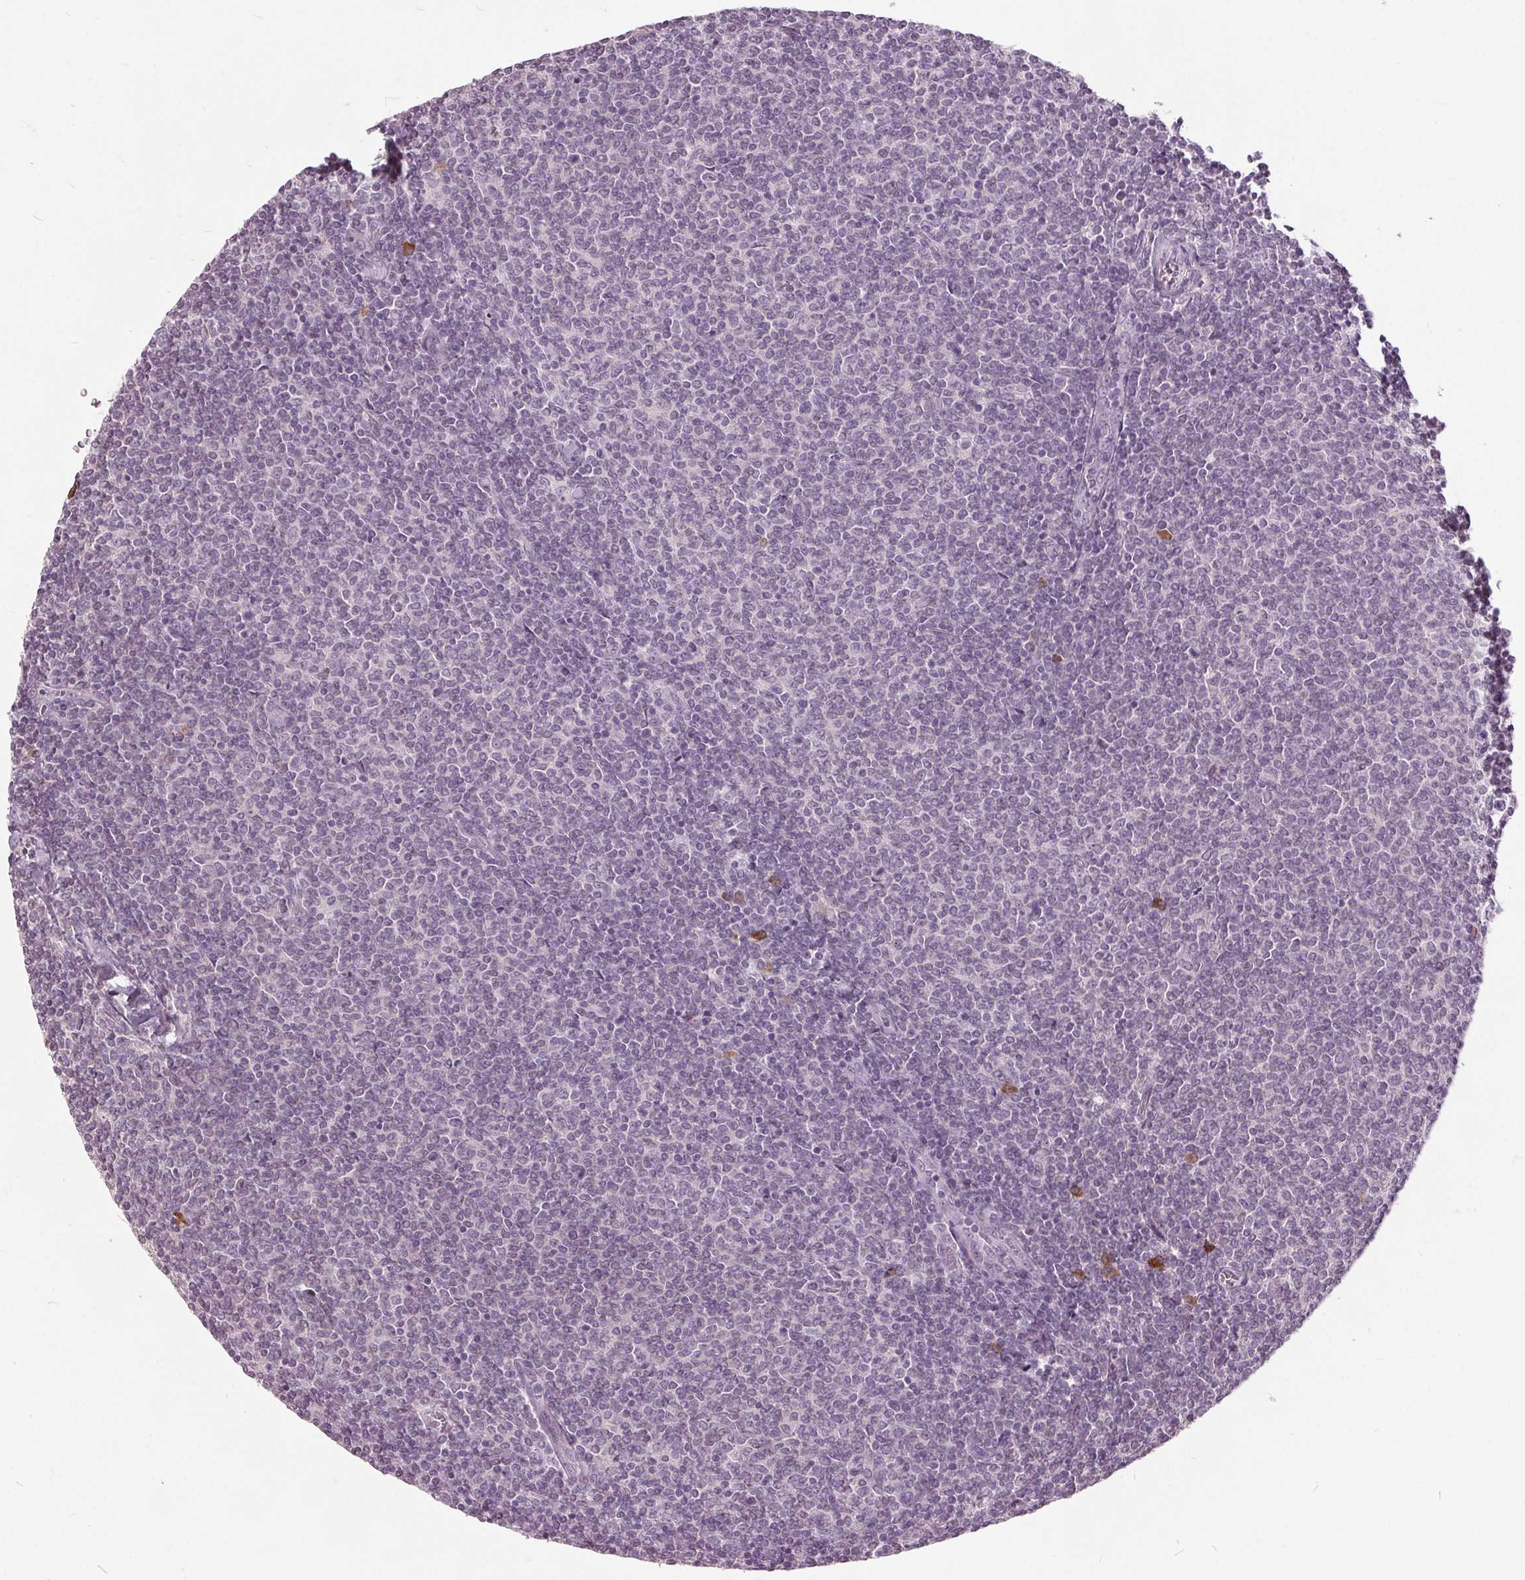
{"staining": {"intensity": "negative", "quantity": "none", "location": "none"}, "tissue": "lymphoma", "cell_type": "Tumor cells", "image_type": "cancer", "snomed": [{"axis": "morphology", "description": "Malignant lymphoma, non-Hodgkin's type, Low grade"}, {"axis": "topography", "description": "Lymph node"}], "caption": "This is a image of immunohistochemistry staining of low-grade malignant lymphoma, non-Hodgkin's type, which shows no positivity in tumor cells.", "gene": "CXCL16", "patient": {"sex": "male", "age": 52}}